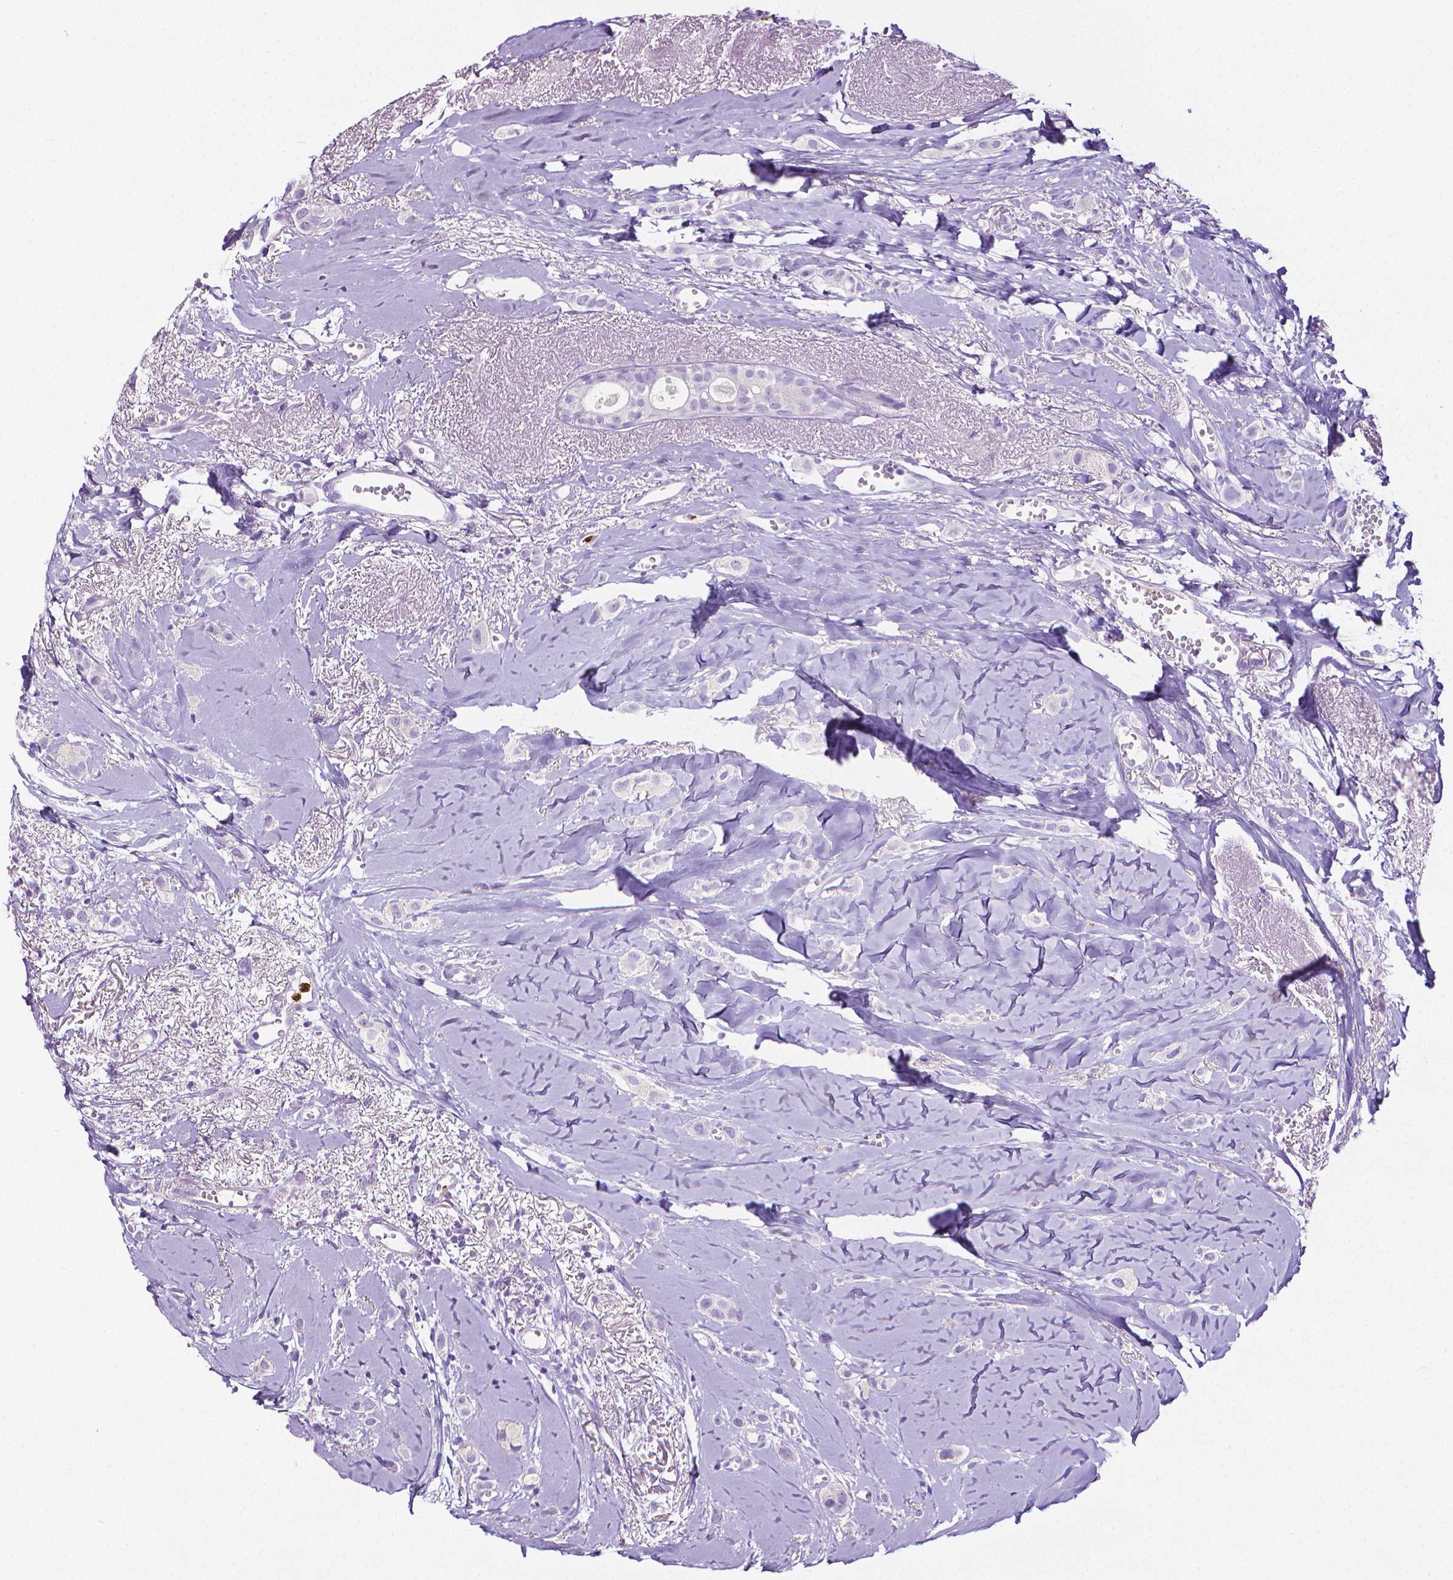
{"staining": {"intensity": "negative", "quantity": "none", "location": "none"}, "tissue": "breast cancer", "cell_type": "Tumor cells", "image_type": "cancer", "snomed": [{"axis": "morphology", "description": "Duct carcinoma"}, {"axis": "topography", "description": "Breast"}], "caption": "There is no significant positivity in tumor cells of breast cancer.", "gene": "MMP9", "patient": {"sex": "female", "age": 85}}